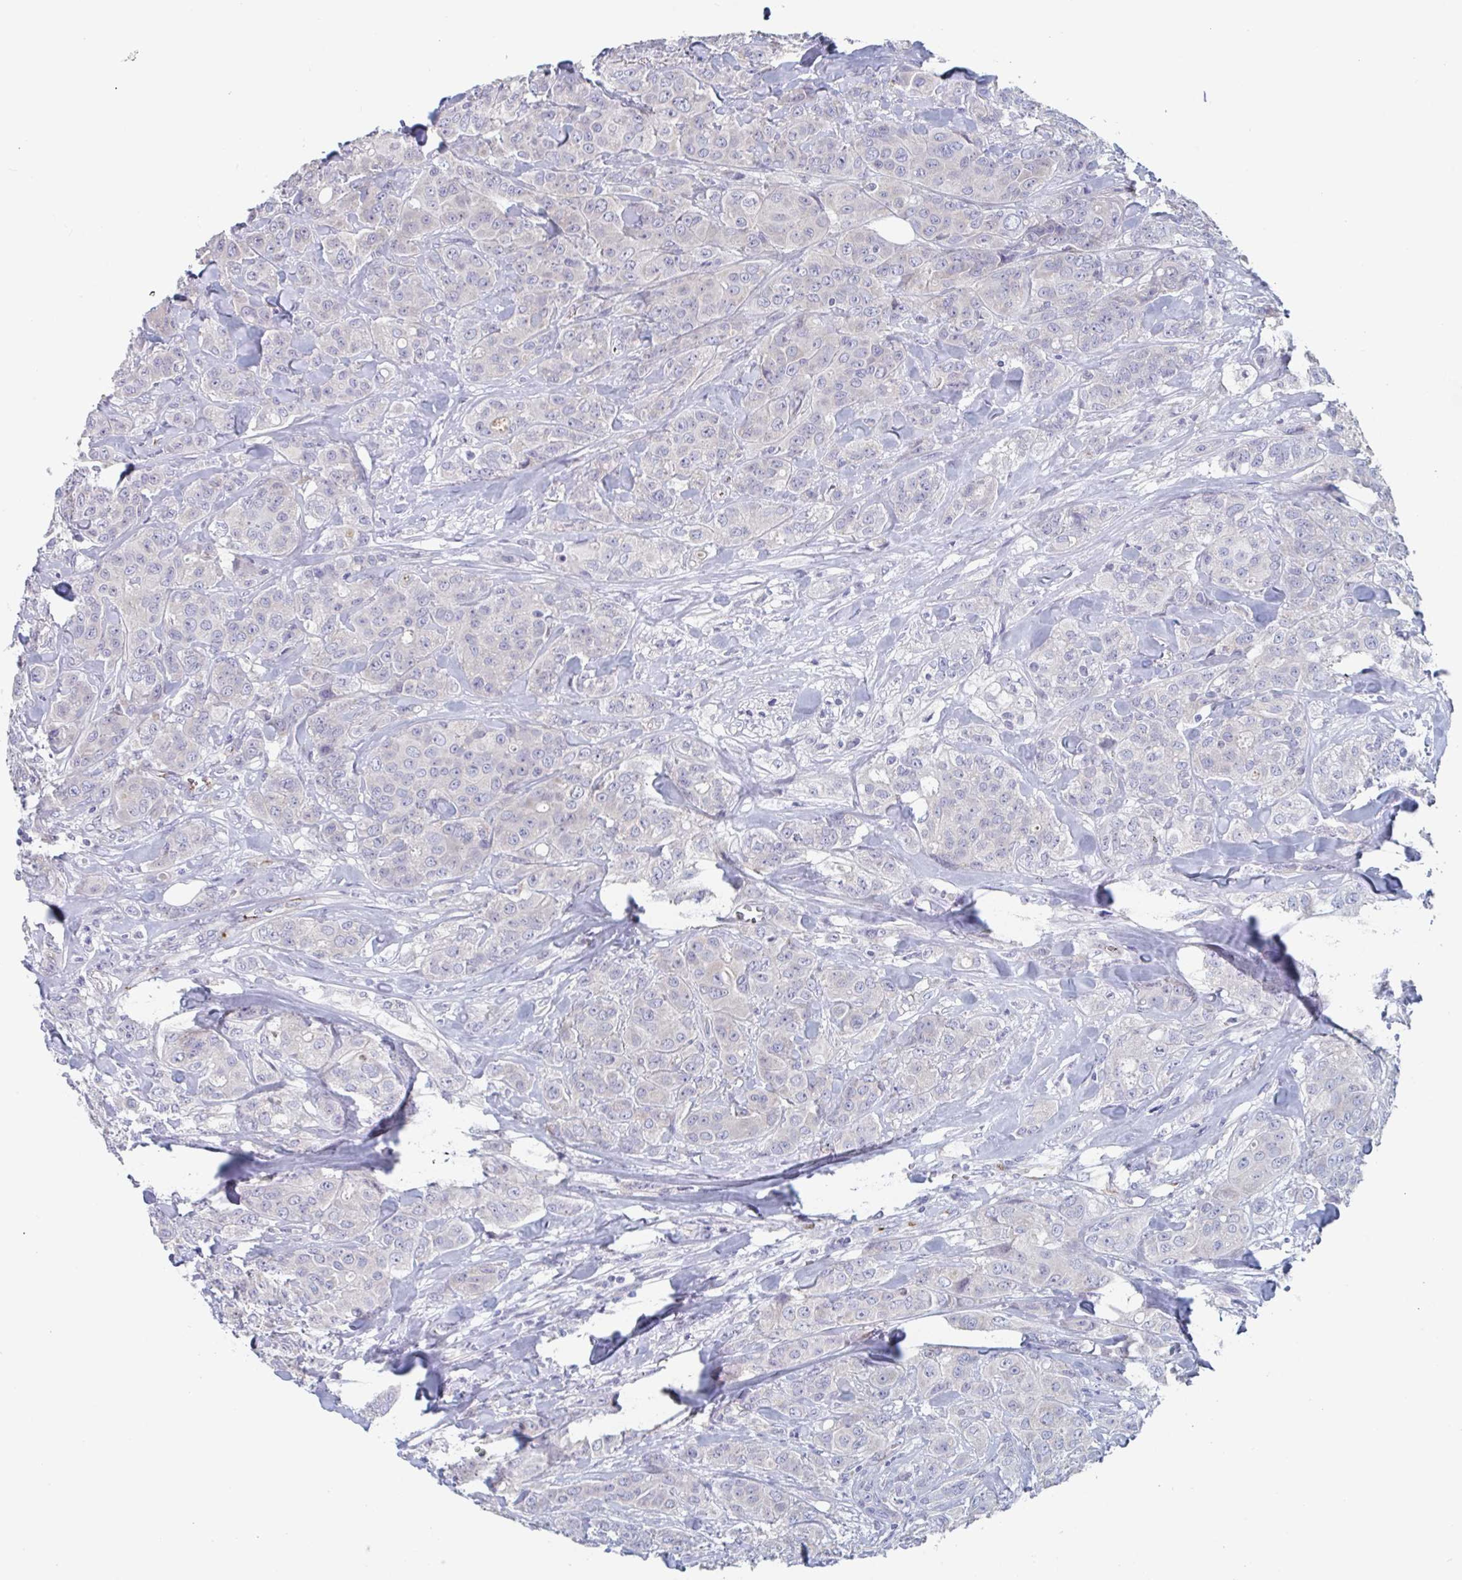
{"staining": {"intensity": "negative", "quantity": "none", "location": "none"}, "tissue": "breast cancer", "cell_type": "Tumor cells", "image_type": "cancer", "snomed": [{"axis": "morphology", "description": "Normal tissue, NOS"}, {"axis": "morphology", "description": "Duct carcinoma"}, {"axis": "topography", "description": "Breast"}], "caption": "High magnification brightfield microscopy of breast cancer stained with DAB (3,3'-diaminobenzidine) (brown) and counterstained with hematoxylin (blue): tumor cells show no significant staining. The staining was performed using DAB to visualize the protein expression in brown, while the nuclei were stained in blue with hematoxylin (Magnification: 20x).", "gene": "ABHD16A", "patient": {"sex": "female", "age": 43}}